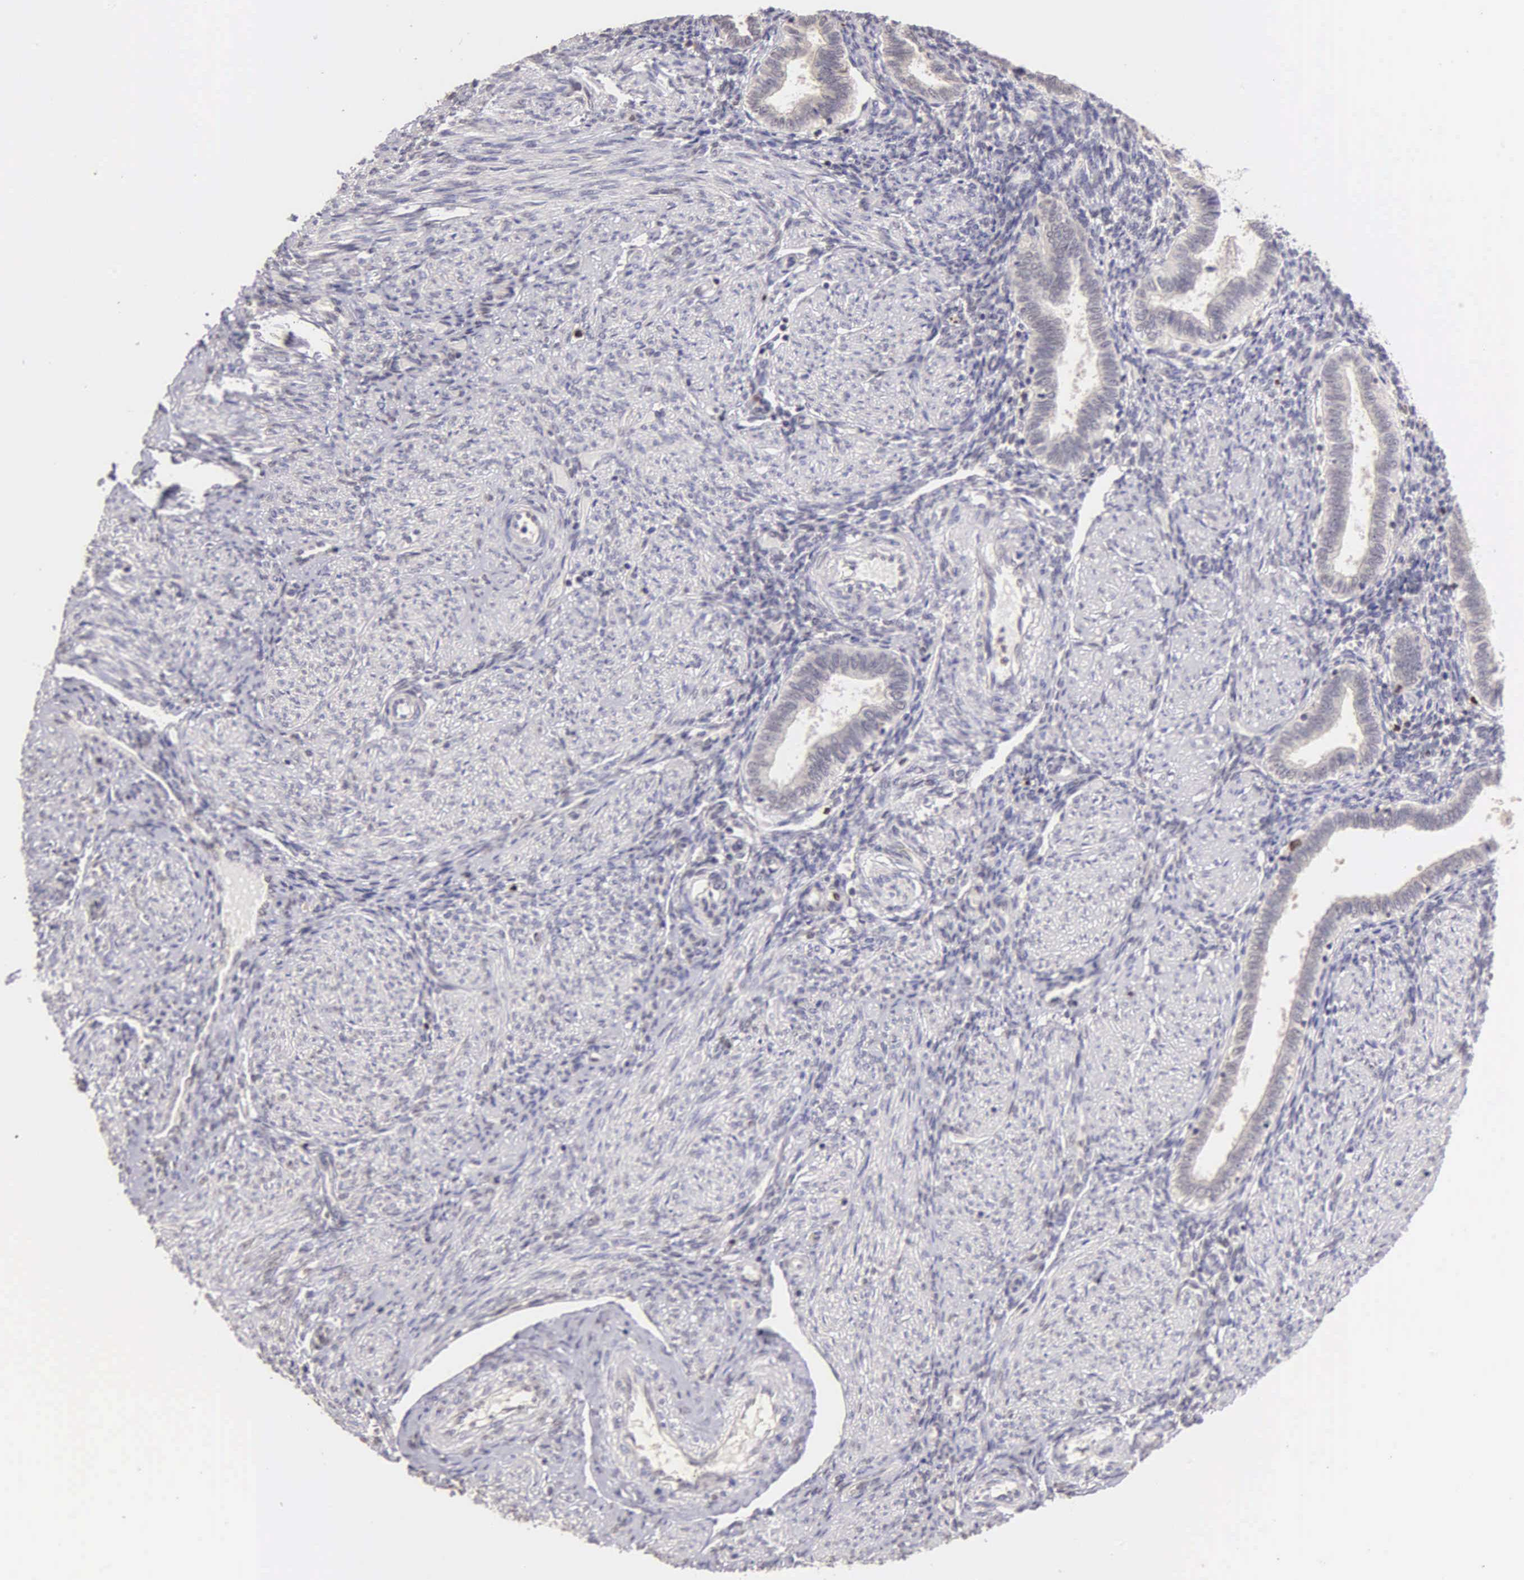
{"staining": {"intensity": "negative", "quantity": "none", "location": "none"}, "tissue": "endometrium", "cell_type": "Cells in endometrial stroma", "image_type": "normal", "snomed": [{"axis": "morphology", "description": "Normal tissue, NOS"}, {"axis": "topography", "description": "Endometrium"}], "caption": "The photomicrograph demonstrates no staining of cells in endometrial stroma in benign endometrium.", "gene": "MKI67", "patient": {"sex": "female", "age": 36}}